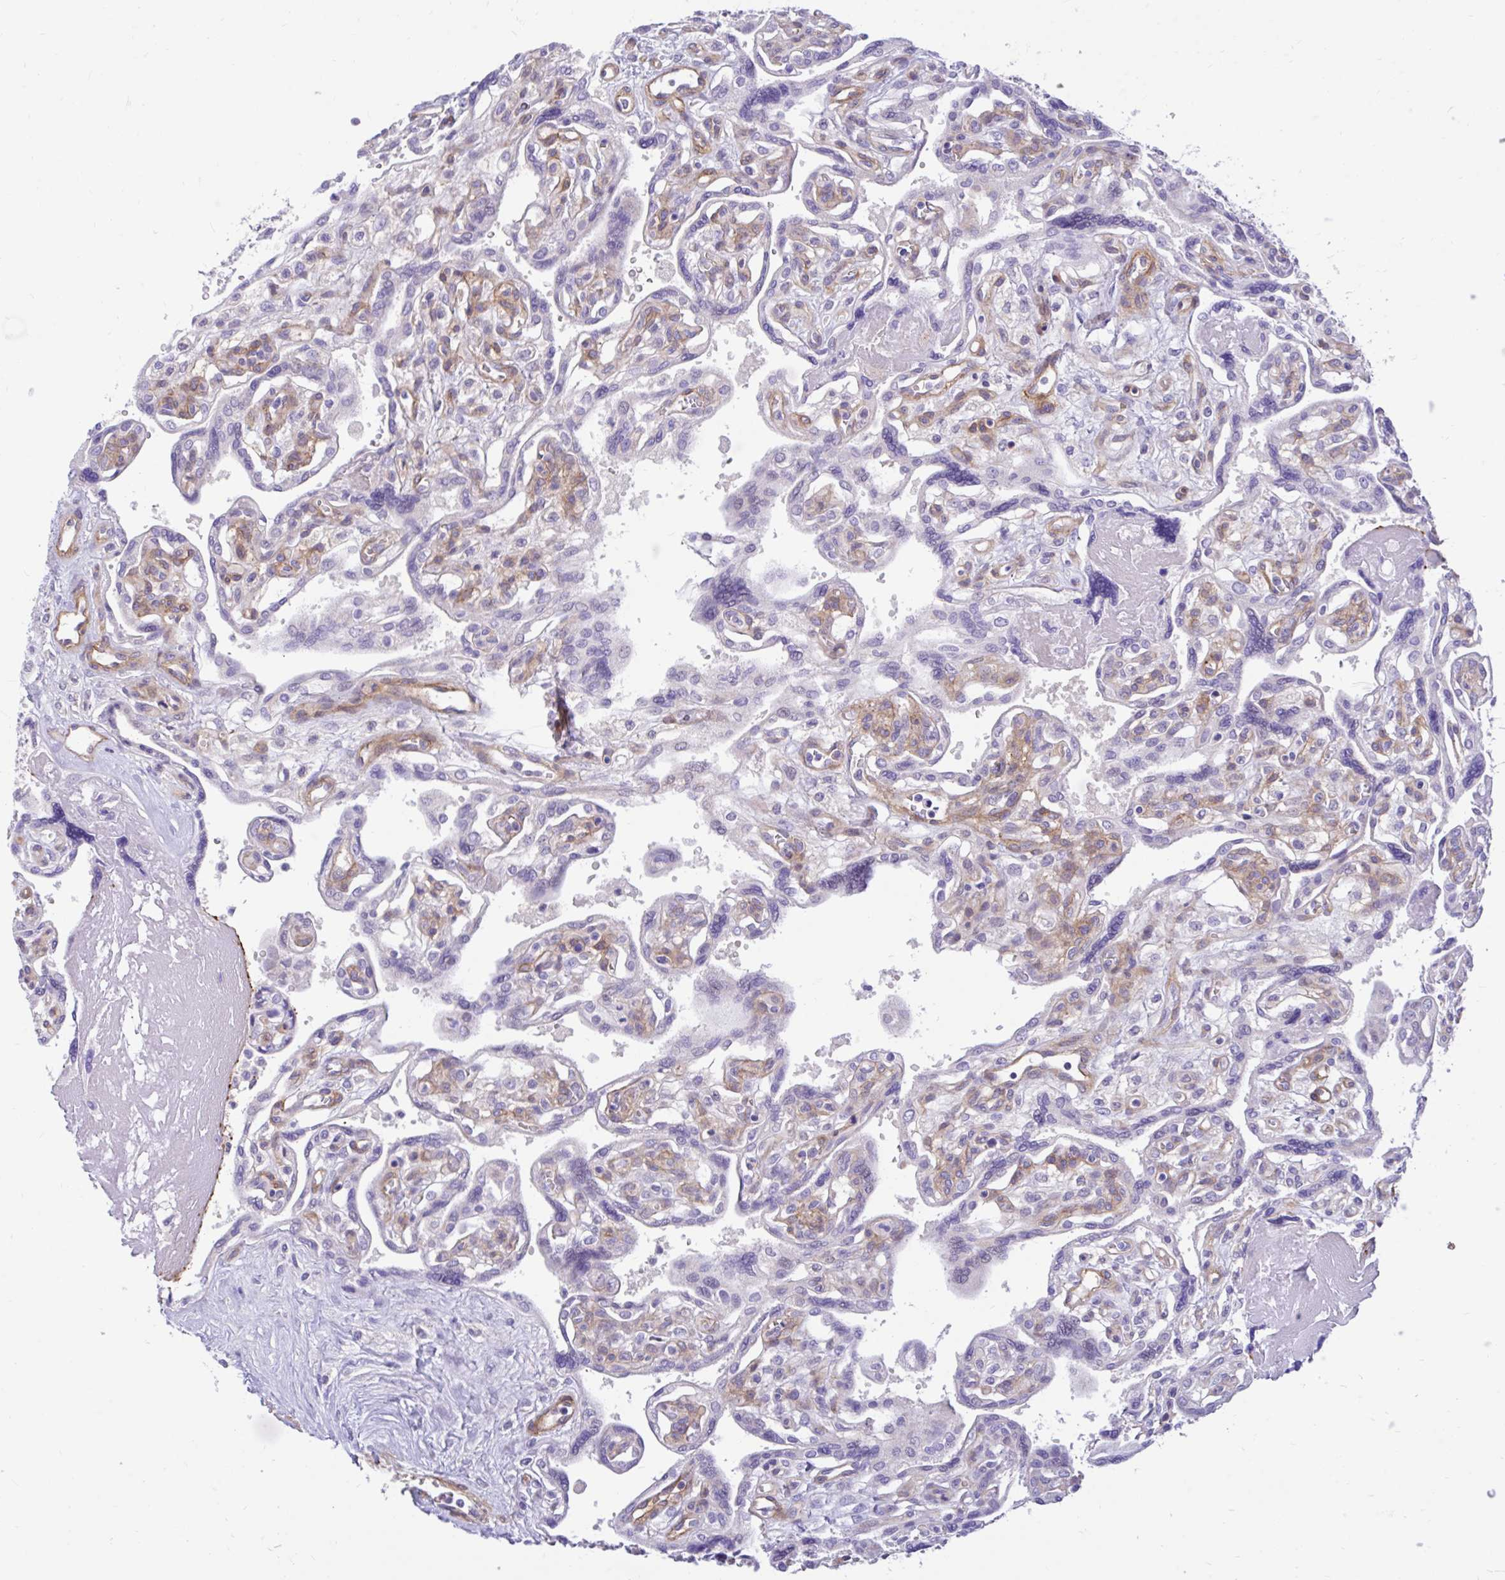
{"staining": {"intensity": "moderate", "quantity": "<25%", "location": "nuclear"}, "tissue": "placenta", "cell_type": "Decidual cells", "image_type": "normal", "snomed": [{"axis": "morphology", "description": "Normal tissue, NOS"}, {"axis": "topography", "description": "Placenta"}], "caption": "A micrograph of human placenta stained for a protein displays moderate nuclear brown staining in decidual cells. The protein of interest is shown in brown color, while the nuclei are stained blue.", "gene": "ESPNL", "patient": {"sex": "female", "age": 39}}